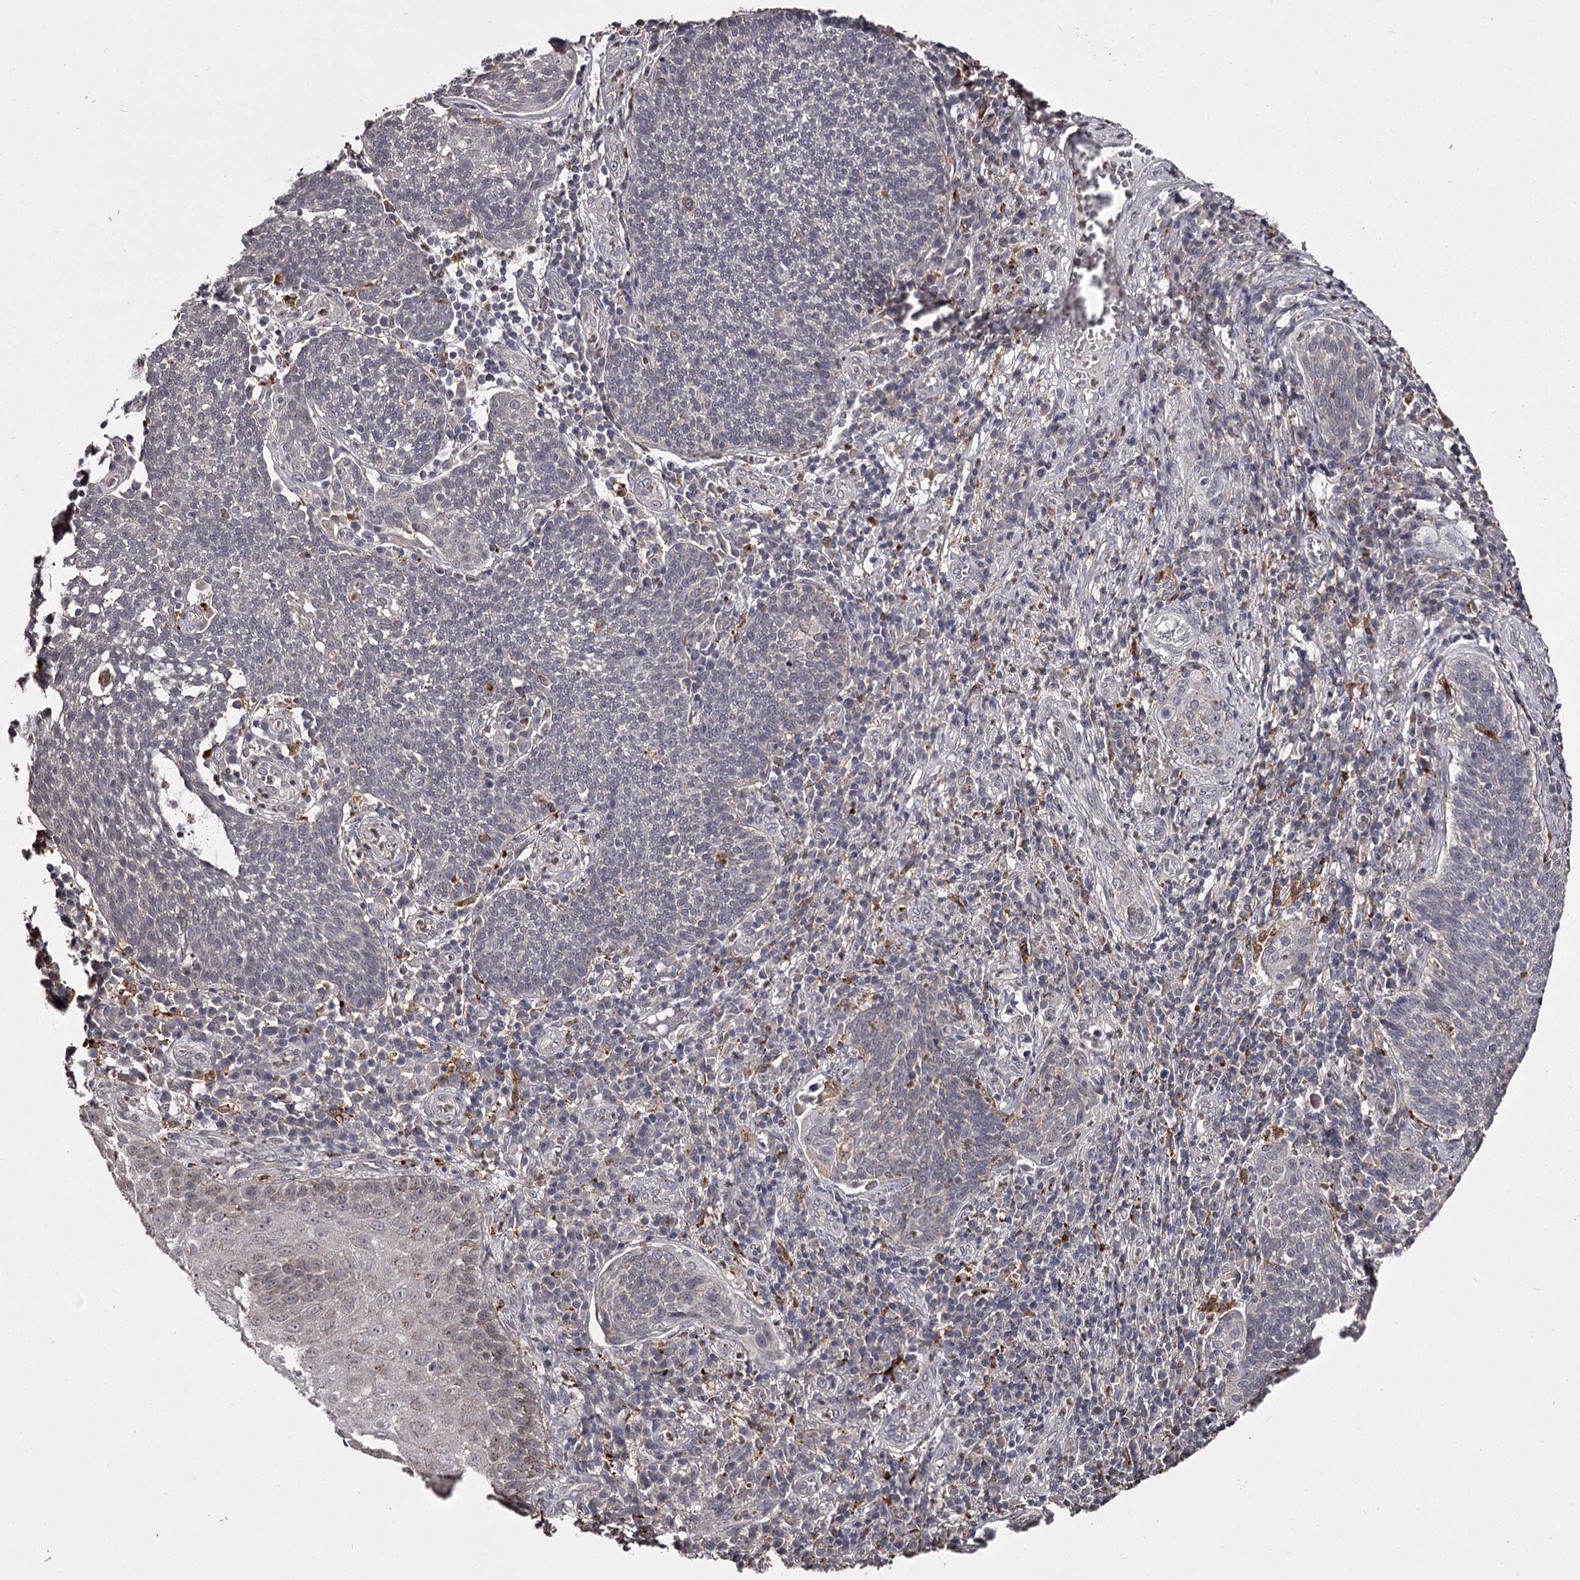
{"staining": {"intensity": "negative", "quantity": "none", "location": "none"}, "tissue": "cervical cancer", "cell_type": "Tumor cells", "image_type": "cancer", "snomed": [{"axis": "morphology", "description": "Squamous cell carcinoma, NOS"}, {"axis": "topography", "description": "Cervix"}], "caption": "An immunohistochemistry (IHC) image of cervical squamous cell carcinoma is shown. There is no staining in tumor cells of cervical squamous cell carcinoma. Nuclei are stained in blue.", "gene": "SLC32A1", "patient": {"sex": "female", "age": 34}}